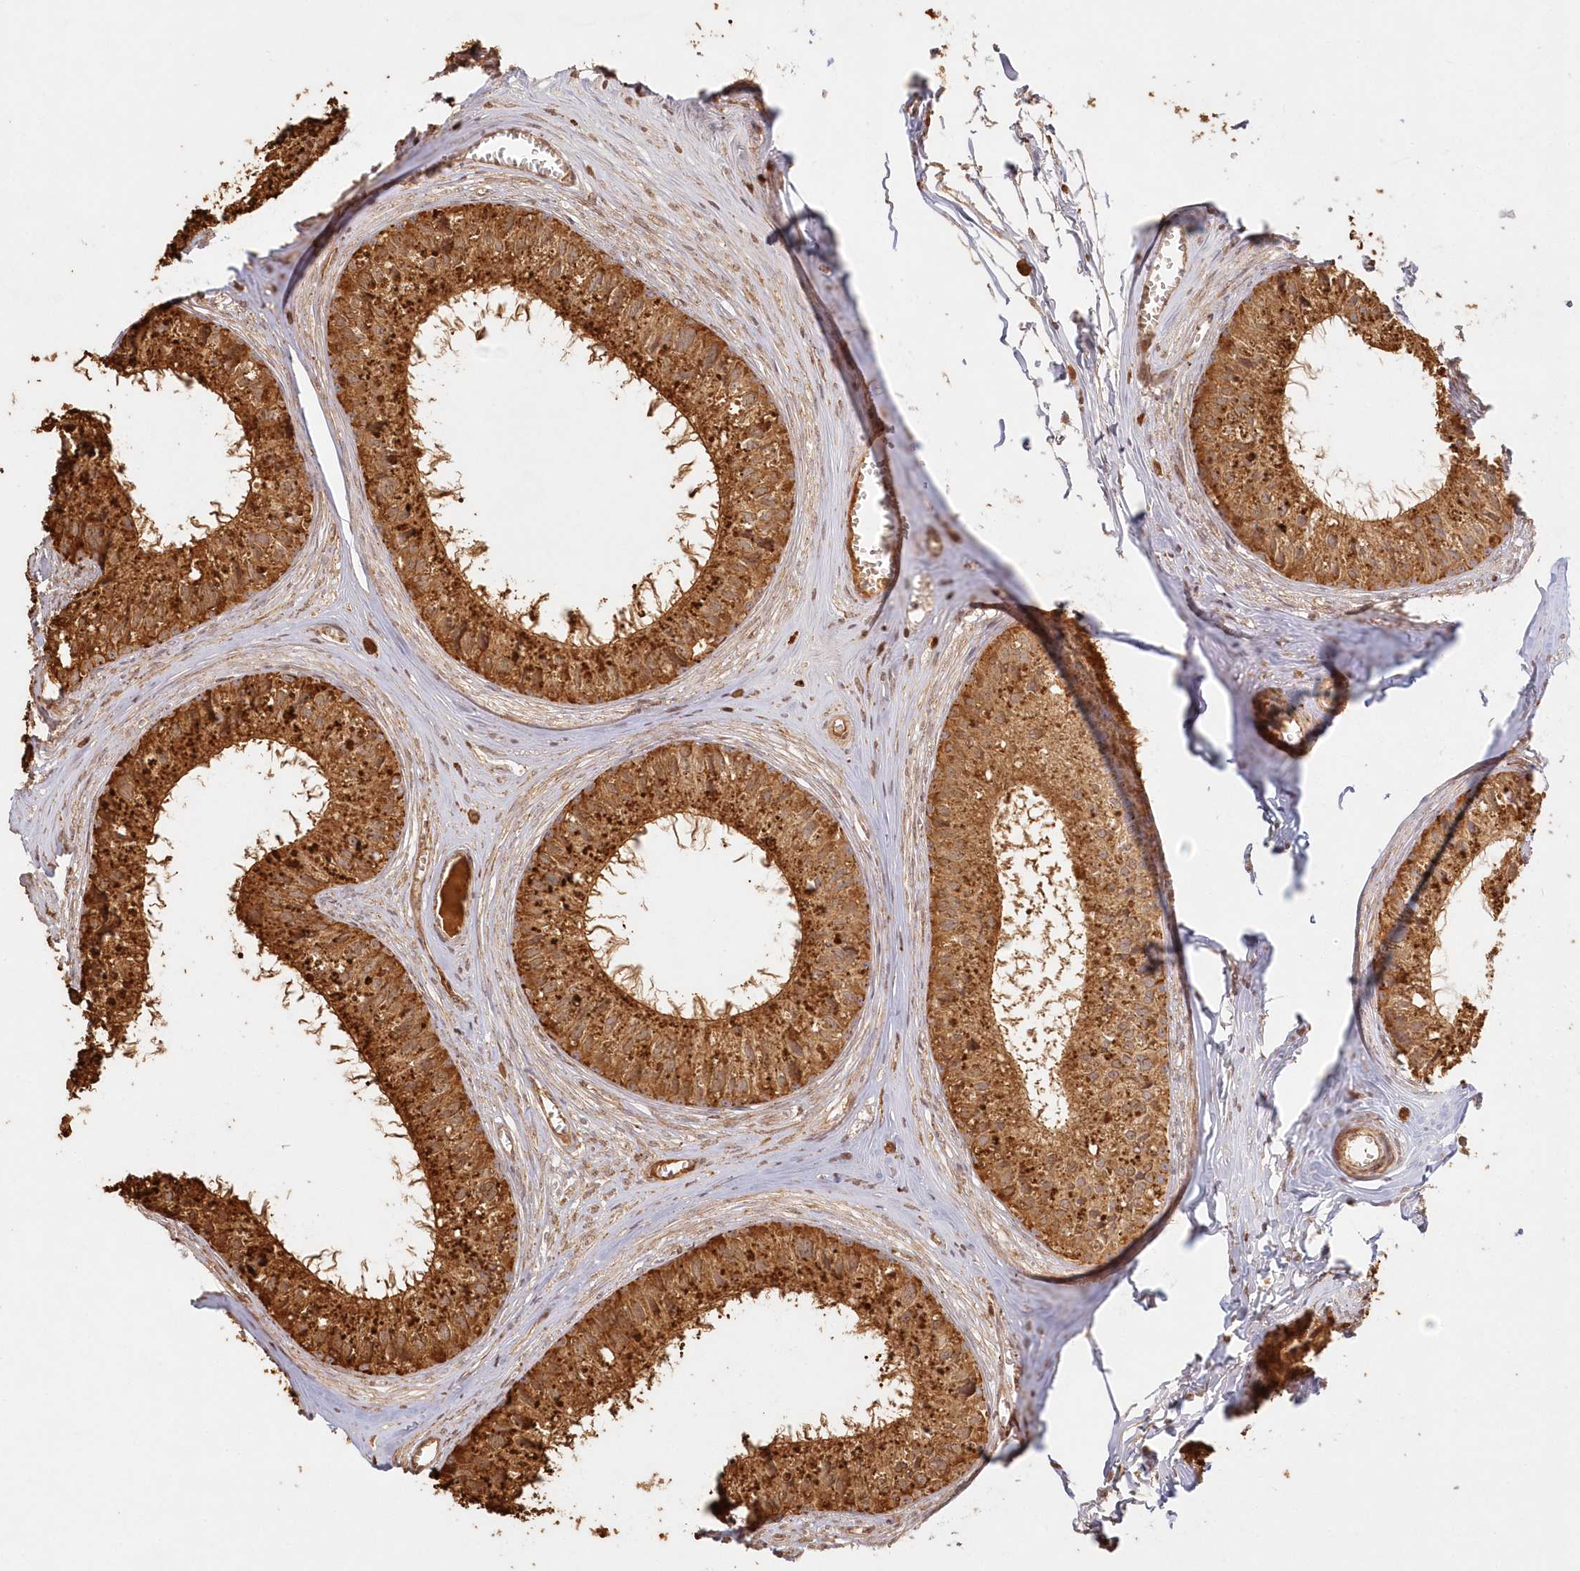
{"staining": {"intensity": "strong", "quantity": ">75%", "location": "cytoplasmic/membranous"}, "tissue": "epididymis", "cell_type": "Glandular cells", "image_type": "normal", "snomed": [{"axis": "morphology", "description": "Normal tissue, NOS"}, {"axis": "topography", "description": "Epididymis"}], "caption": "IHC micrograph of unremarkable epididymis stained for a protein (brown), which reveals high levels of strong cytoplasmic/membranous expression in approximately >75% of glandular cells.", "gene": "KIAA0232", "patient": {"sex": "male", "age": 36}}